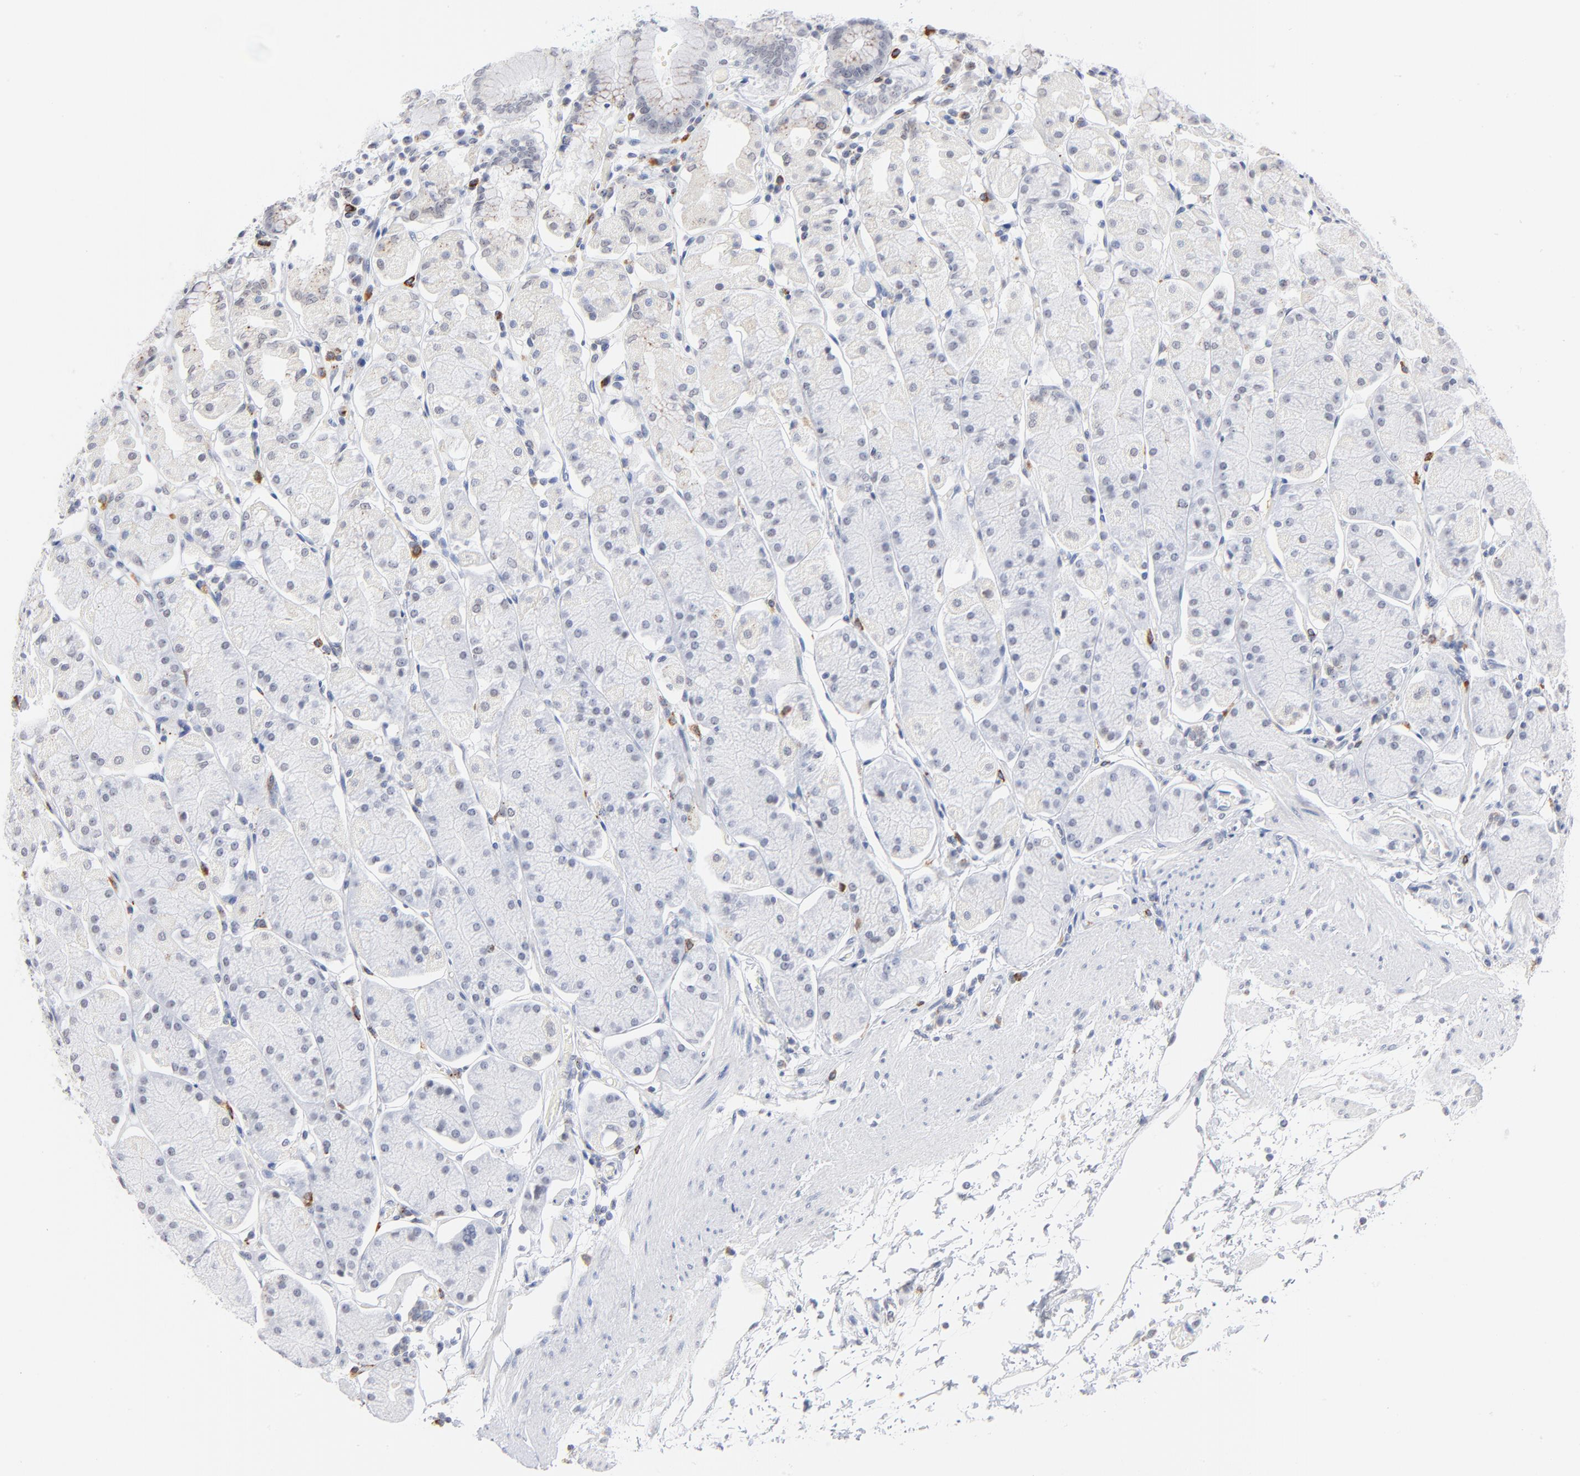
{"staining": {"intensity": "weak", "quantity": "<25%", "location": "cytoplasmic/membranous"}, "tissue": "stomach", "cell_type": "Glandular cells", "image_type": "normal", "snomed": [{"axis": "morphology", "description": "Normal tissue, NOS"}, {"axis": "topography", "description": "Stomach, upper"}, {"axis": "topography", "description": "Stomach"}], "caption": "The micrograph exhibits no significant positivity in glandular cells of stomach. Nuclei are stained in blue.", "gene": "LTBP2", "patient": {"sex": "male", "age": 76}}